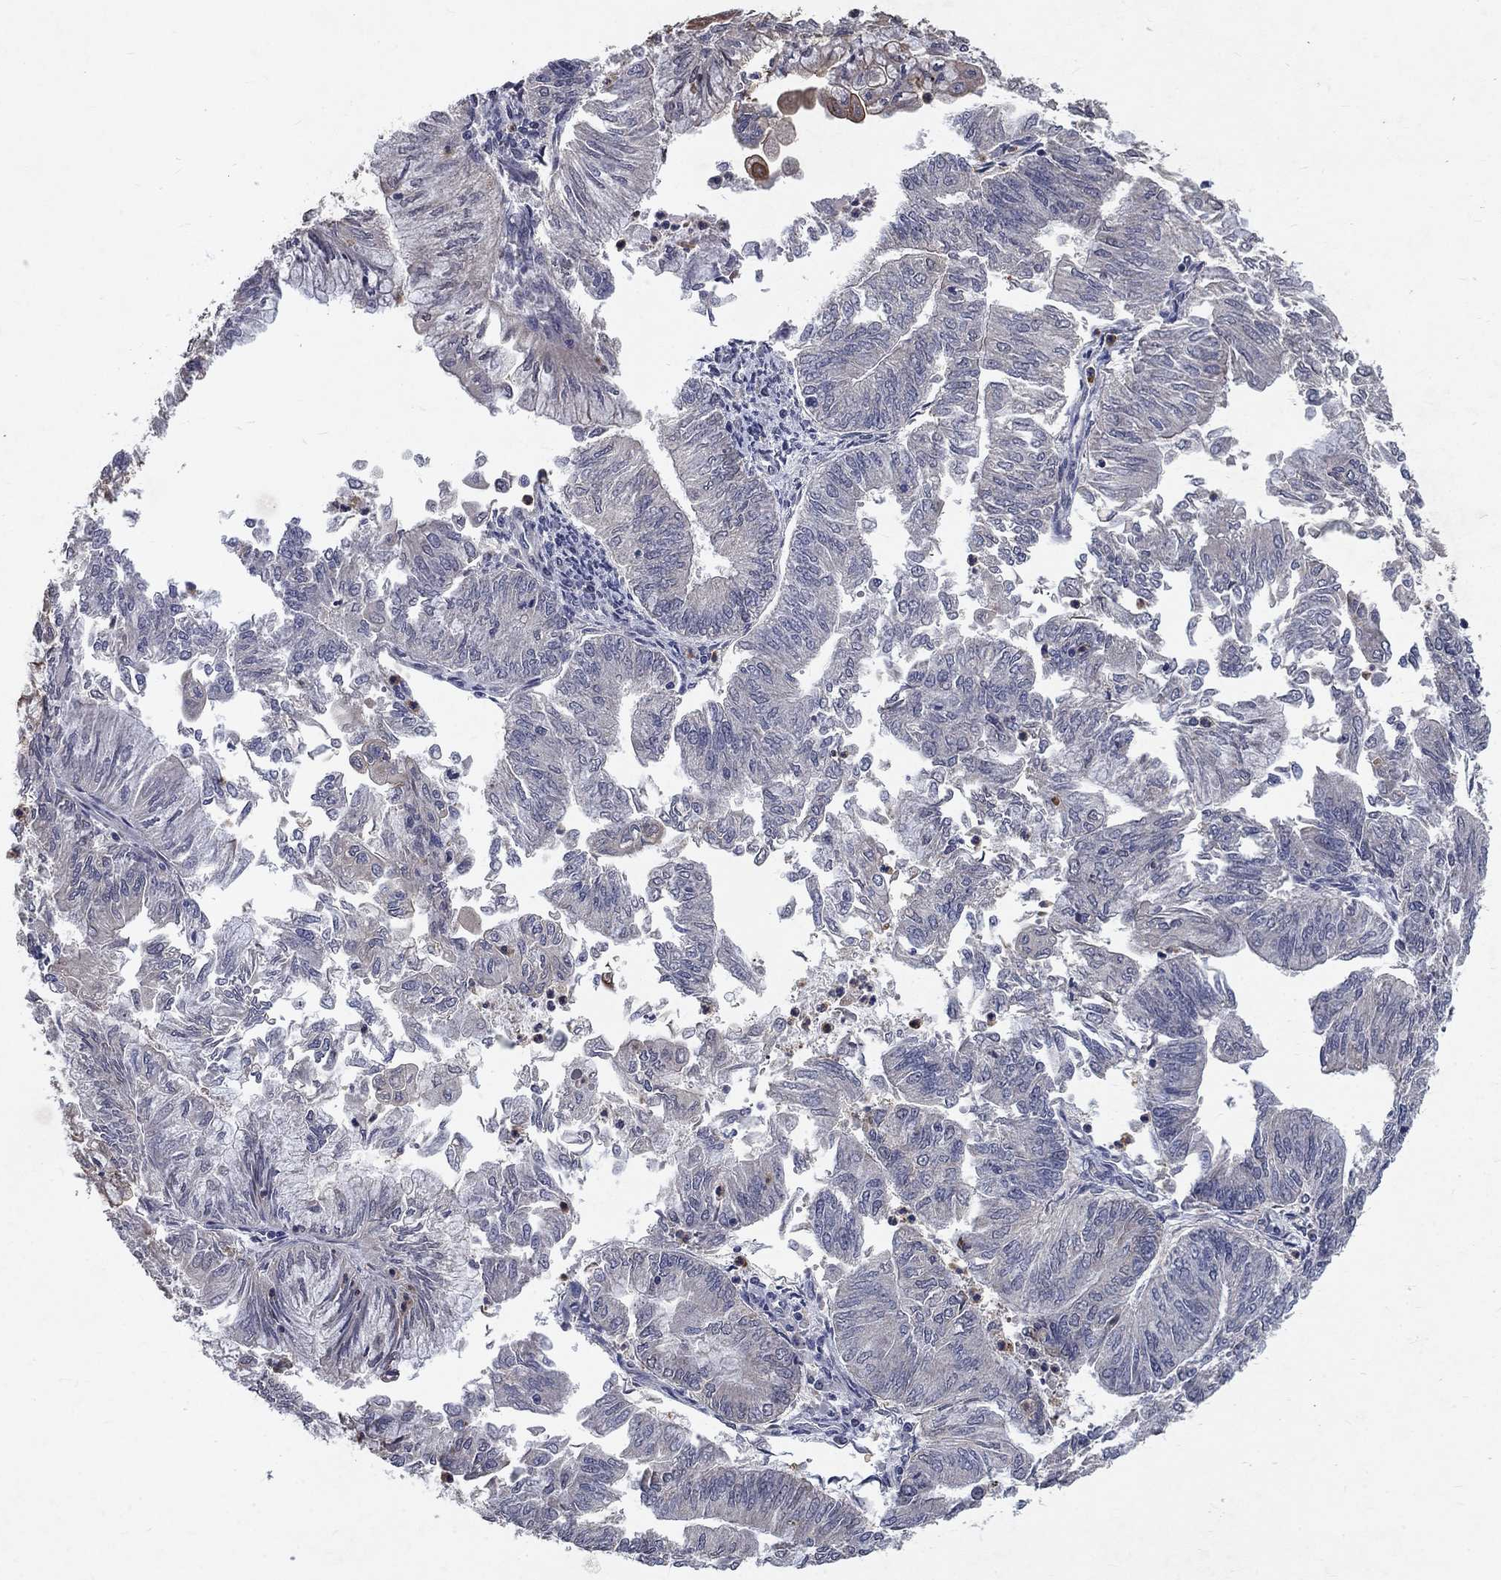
{"staining": {"intensity": "negative", "quantity": "none", "location": "none"}, "tissue": "endometrial cancer", "cell_type": "Tumor cells", "image_type": "cancer", "snomed": [{"axis": "morphology", "description": "Adenocarcinoma, NOS"}, {"axis": "topography", "description": "Endometrium"}], "caption": "High power microscopy histopathology image of an immunohistochemistry (IHC) micrograph of adenocarcinoma (endometrial), revealing no significant staining in tumor cells.", "gene": "CHST5", "patient": {"sex": "female", "age": 59}}